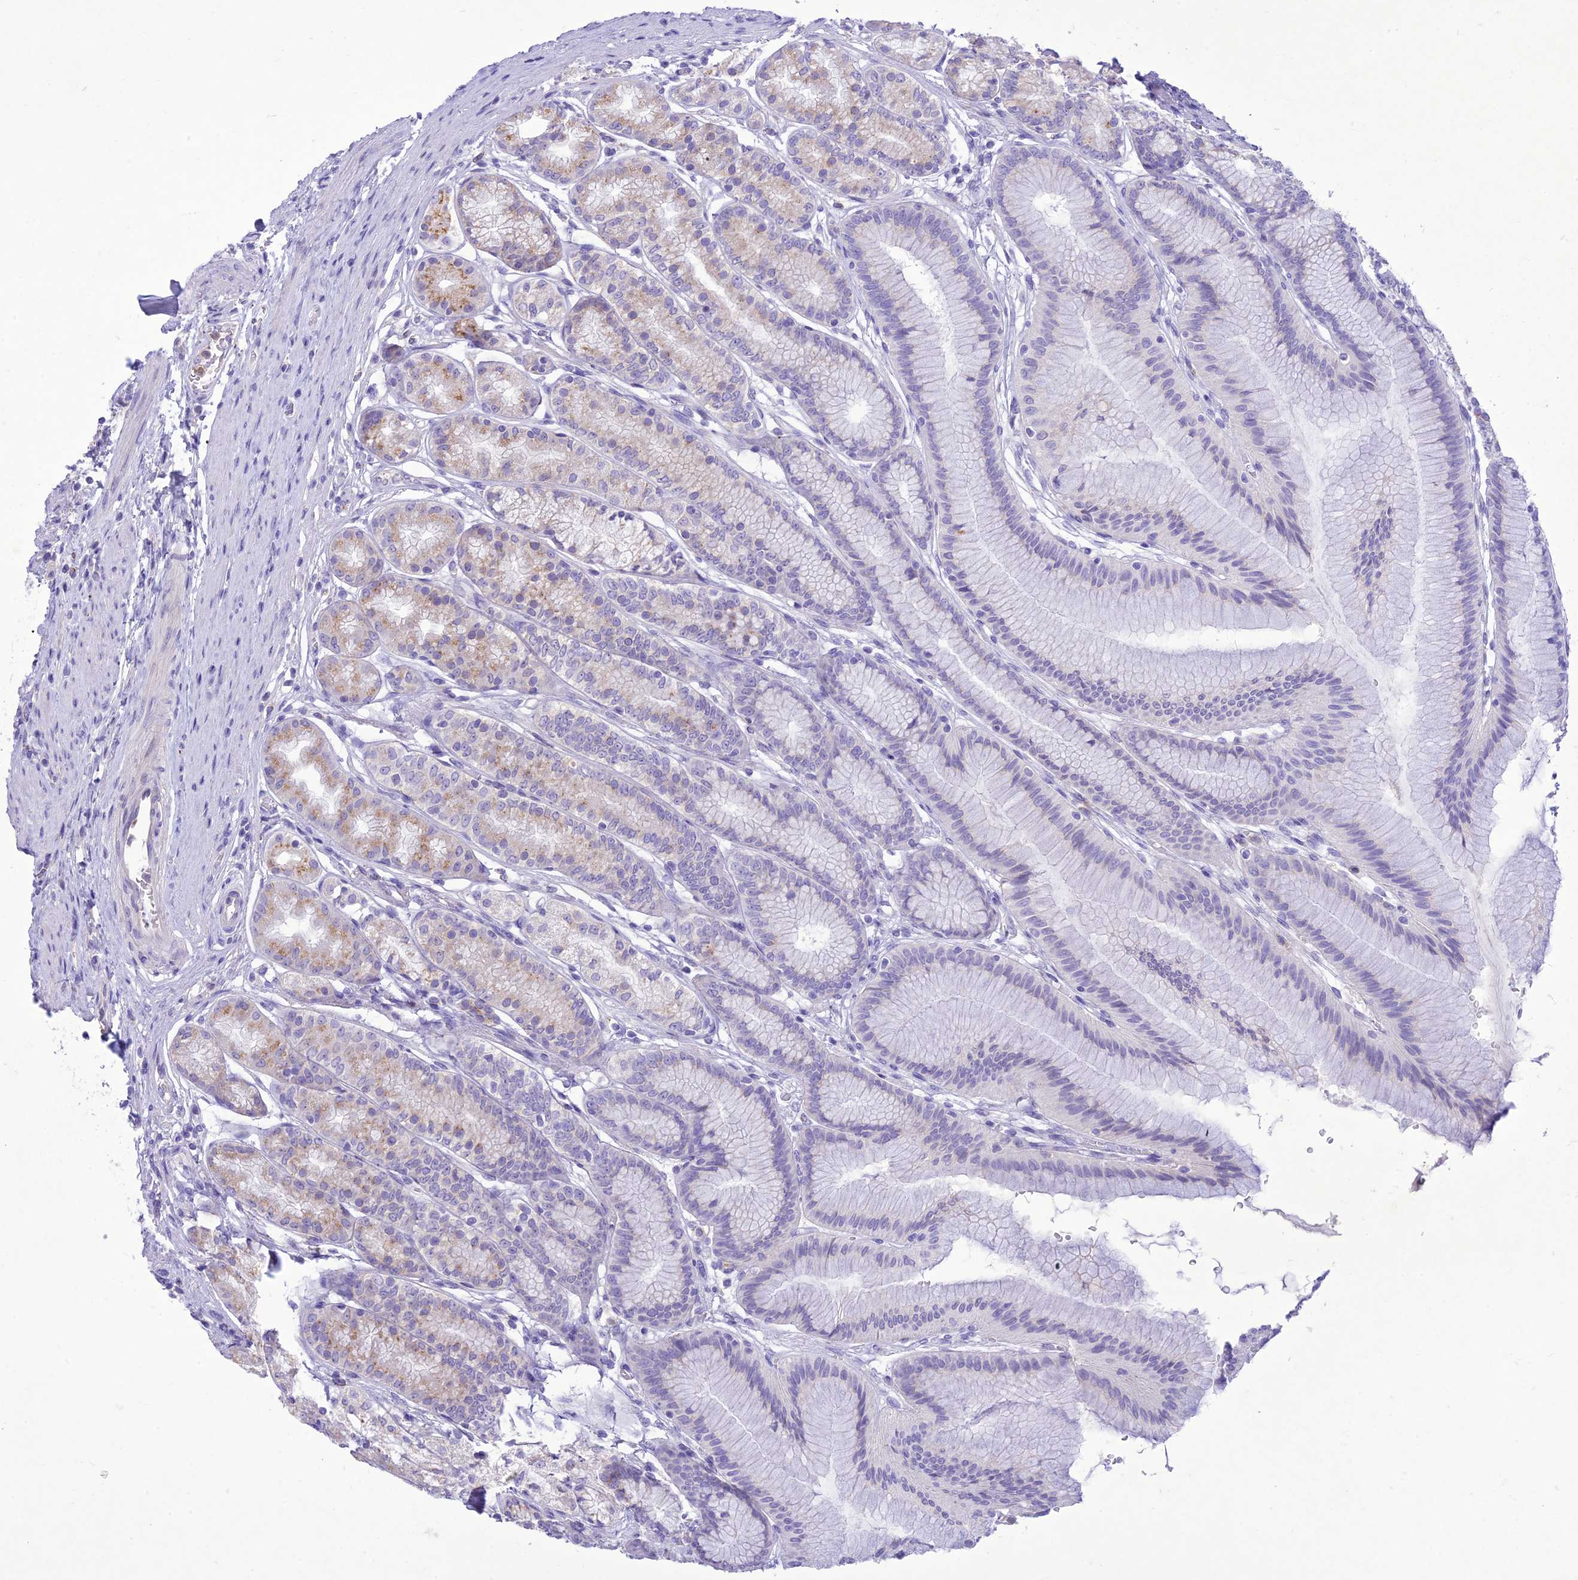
{"staining": {"intensity": "moderate", "quantity": "<25%", "location": "cytoplasmic/membranous"}, "tissue": "stomach", "cell_type": "Glandular cells", "image_type": "normal", "snomed": [{"axis": "morphology", "description": "Normal tissue, NOS"}, {"axis": "morphology", "description": "Adenocarcinoma, NOS"}, {"axis": "morphology", "description": "Adenocarcinoma, High grade"}, {"axis": "topography", "description": "Stomach, upper"}, {"axis": "topography", "description": "Stomach"}], "caption": "Benign stomach was stained to show a protein in brown. There is low levels of moderate cytoplasmic/membranous expression in about <25% of glandular cells. The protein of interest is shown in brown color, while the nuclei are stained blue.", "gene": "SLC13A5", "patient": {"sex": "female", "age": 65}}